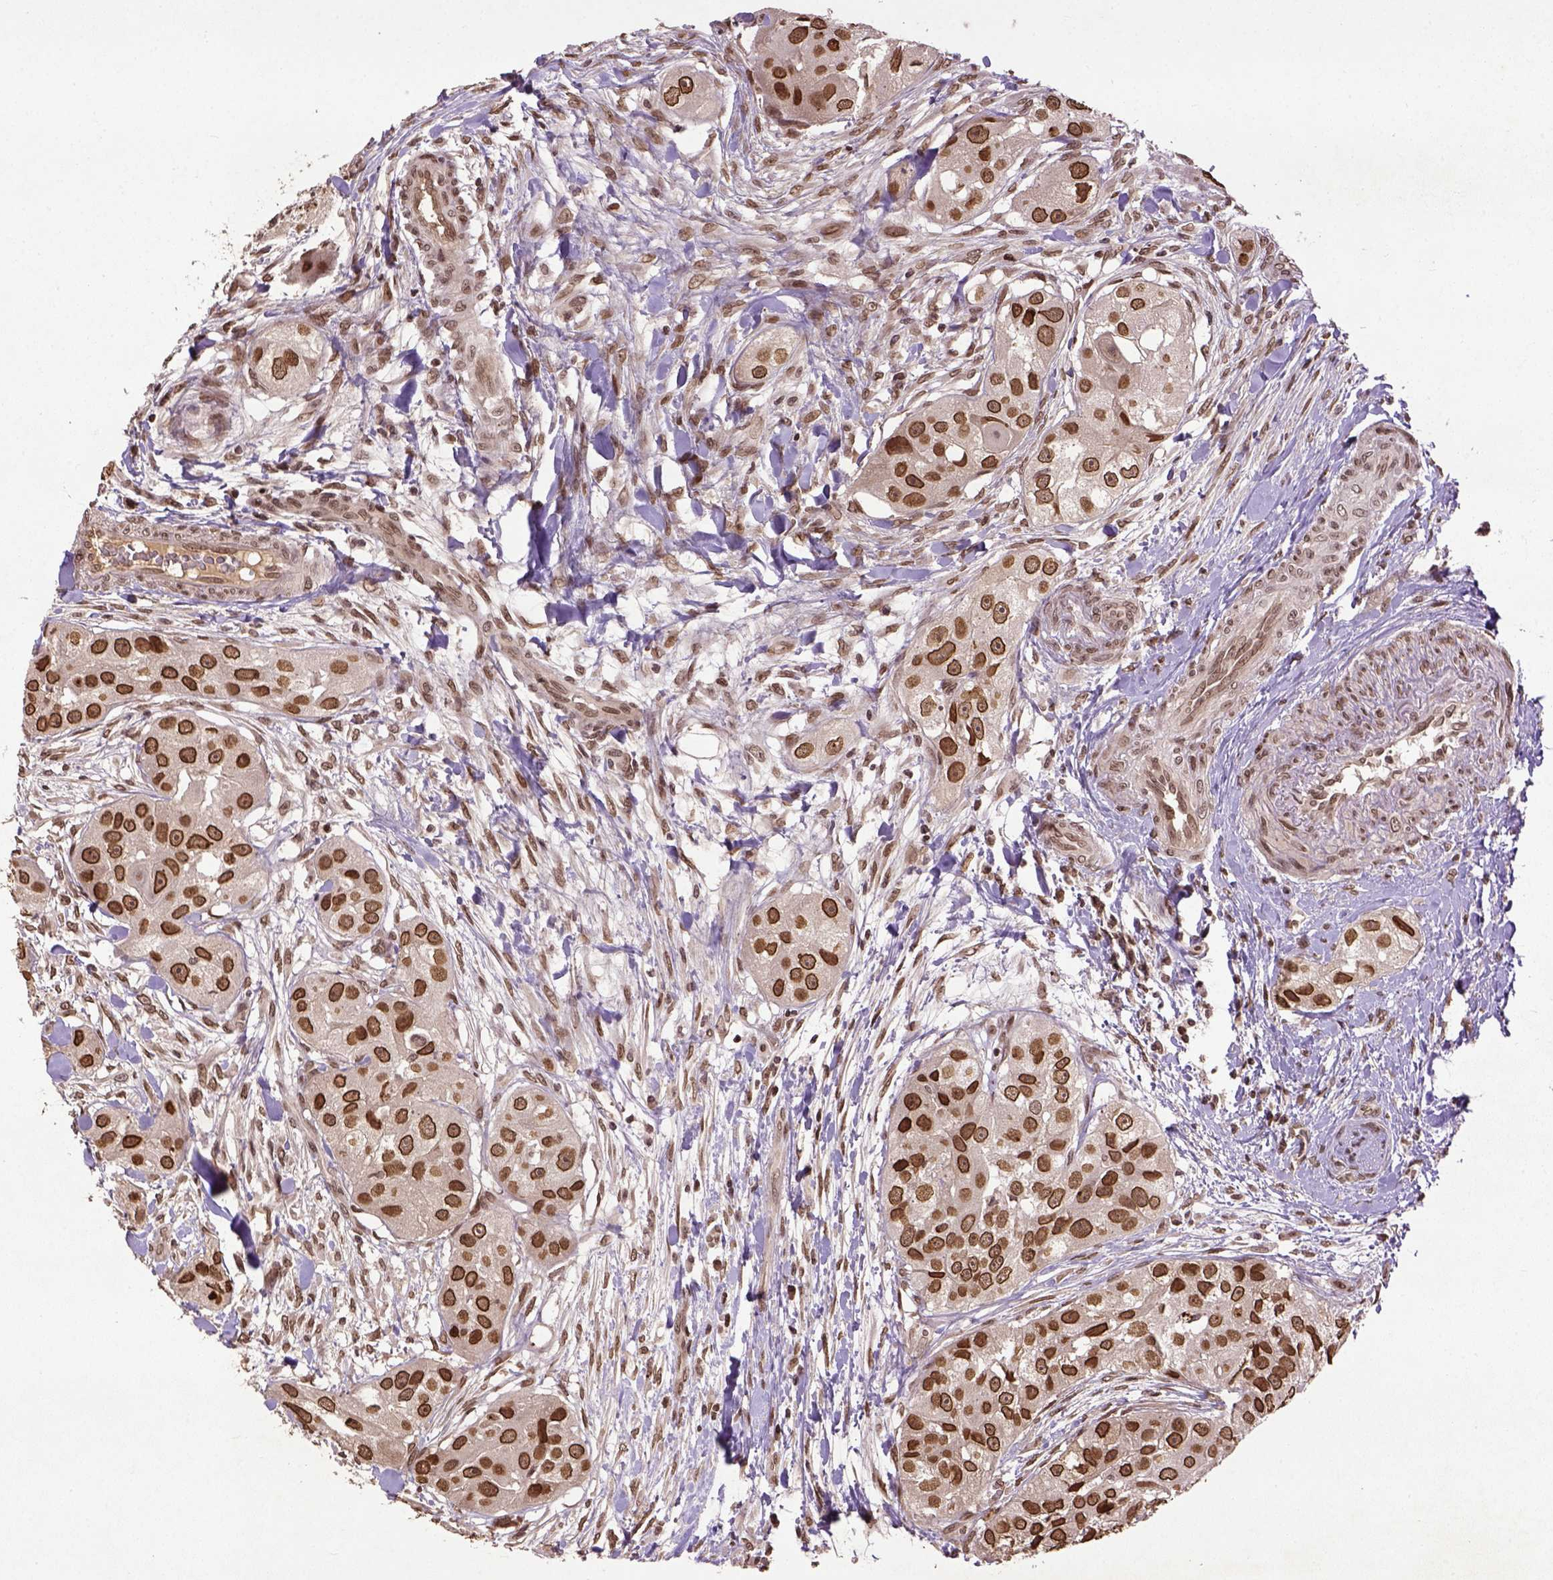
{"staining": {"intensity": "moderate", "quantity": ">75%", "location": "nuclear"}, "tissue": "head and neck cancer", "cell_type": "Tumor cells", "image_type": "cancer", "snomed": [{"axis": "morphology", "description": "Squamous cell carcinoma, NOS"}, {"axis": "topography", "description": "Head-Neck"}], "caption": "The histopathology image exhibits a brown stain indicating the presence of a protein in the nuclear of tumor cells in head and neck cancer. (Stains: DAB in brown, nuclei in blue, Microscopy: brightfield microscopy at high magnification).", "gene": "BANF1", "patient": {"sex": "male", "age": 51}}